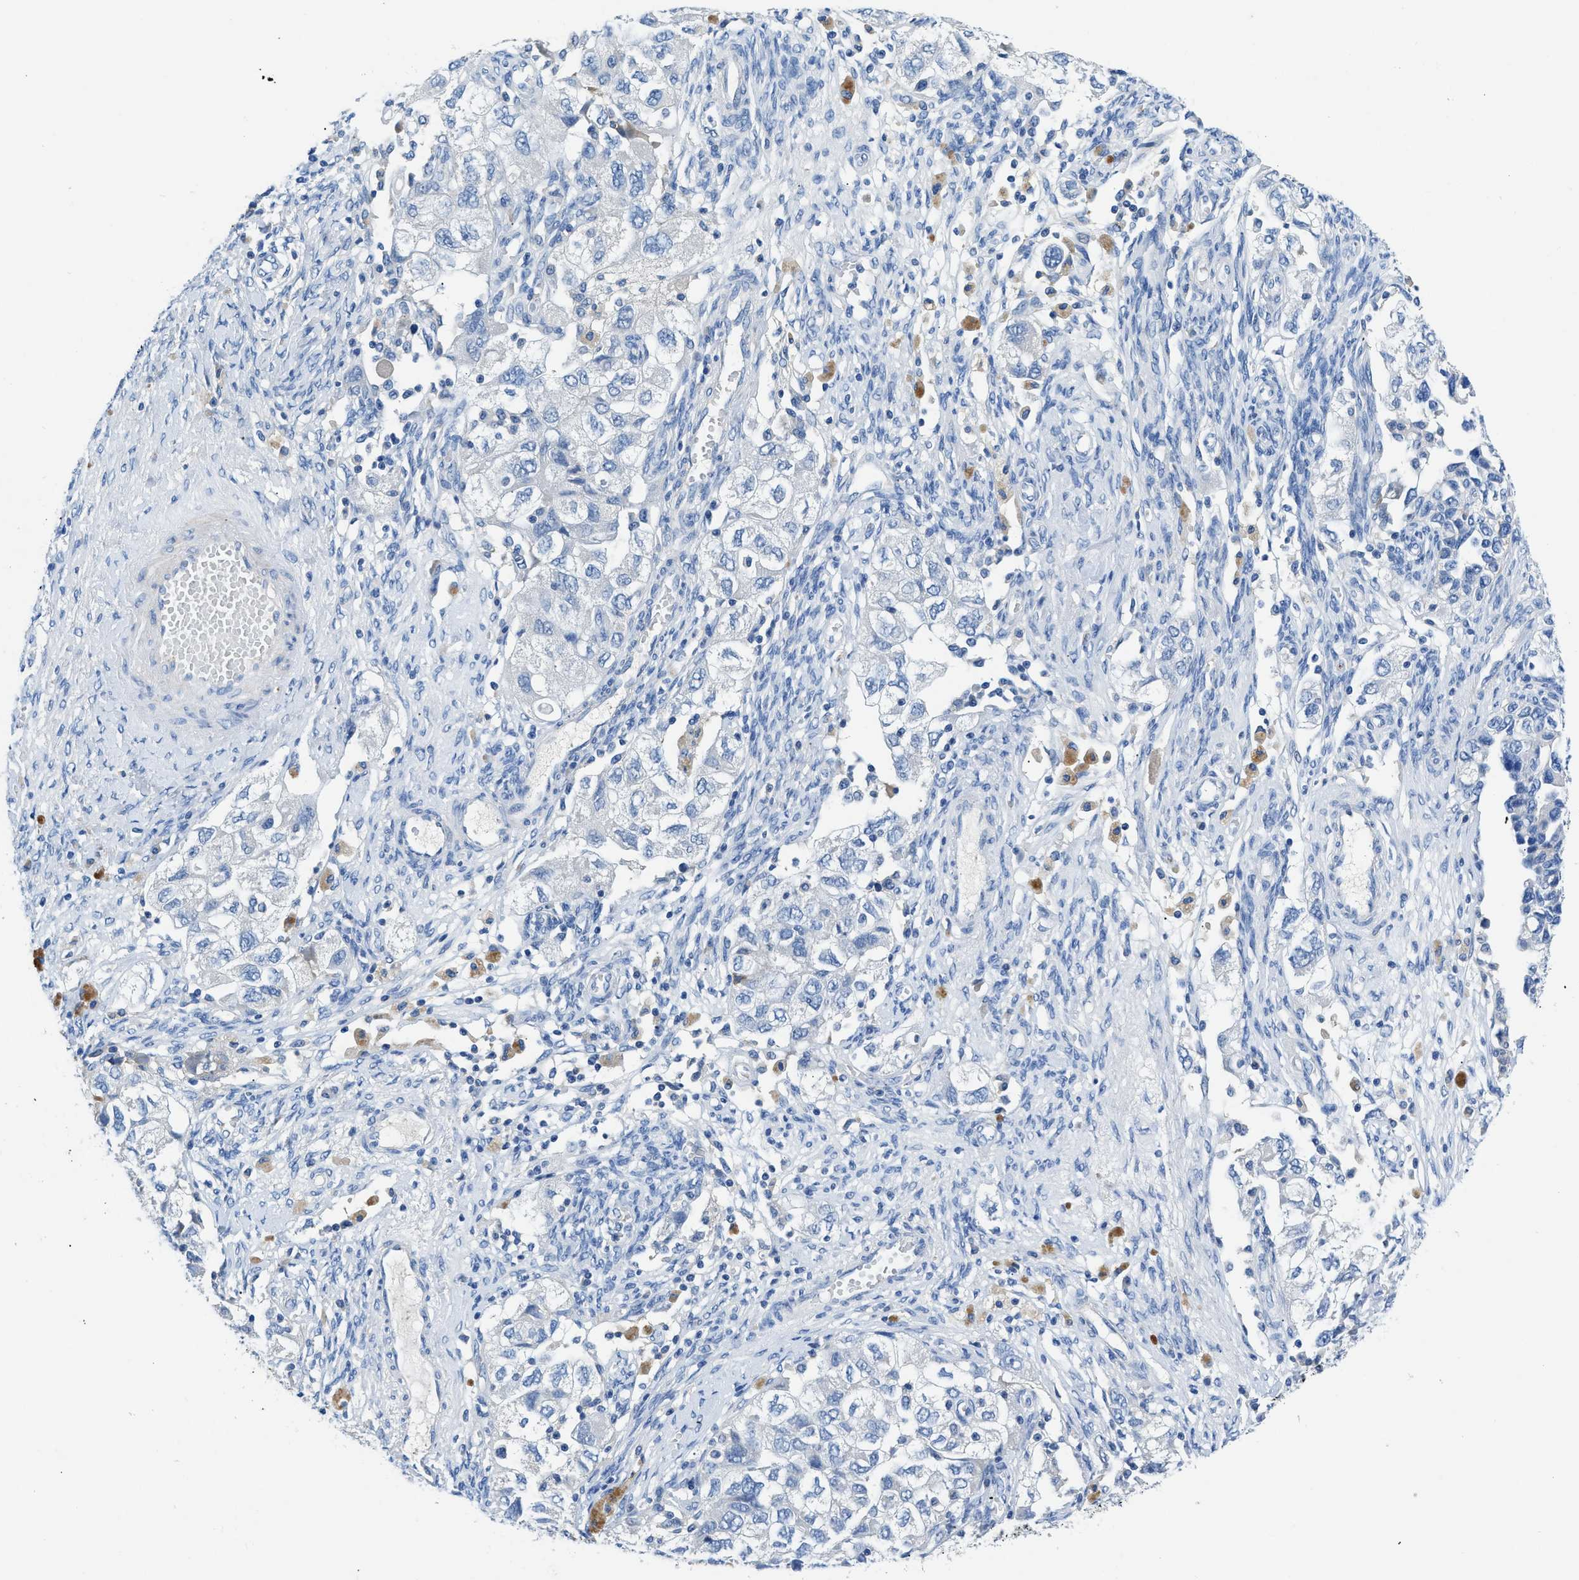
{"staining": {"intensity": "negative", "quantity": "none", "location": "none"}, "tissue": "ovarian cancer", "cell_type": "Tumor cells", "image_type": "cancer", "snomed": [{"axis": "morphology", "description": "Carcinoma, NOS"}, {"axis": "morphology", "description": "Cystadenocarcinoma, serous, NOS"}, {"axis": "topography", "description": "Ovary"}], "caption": "Immunohistochemistry image of neoplastic tissue: ovarian cancer stained with DAB displays no significant protein positivity in tumor cells.", "gene": "SLC10A6", "patient": {"sex": "female", "age": 69}}